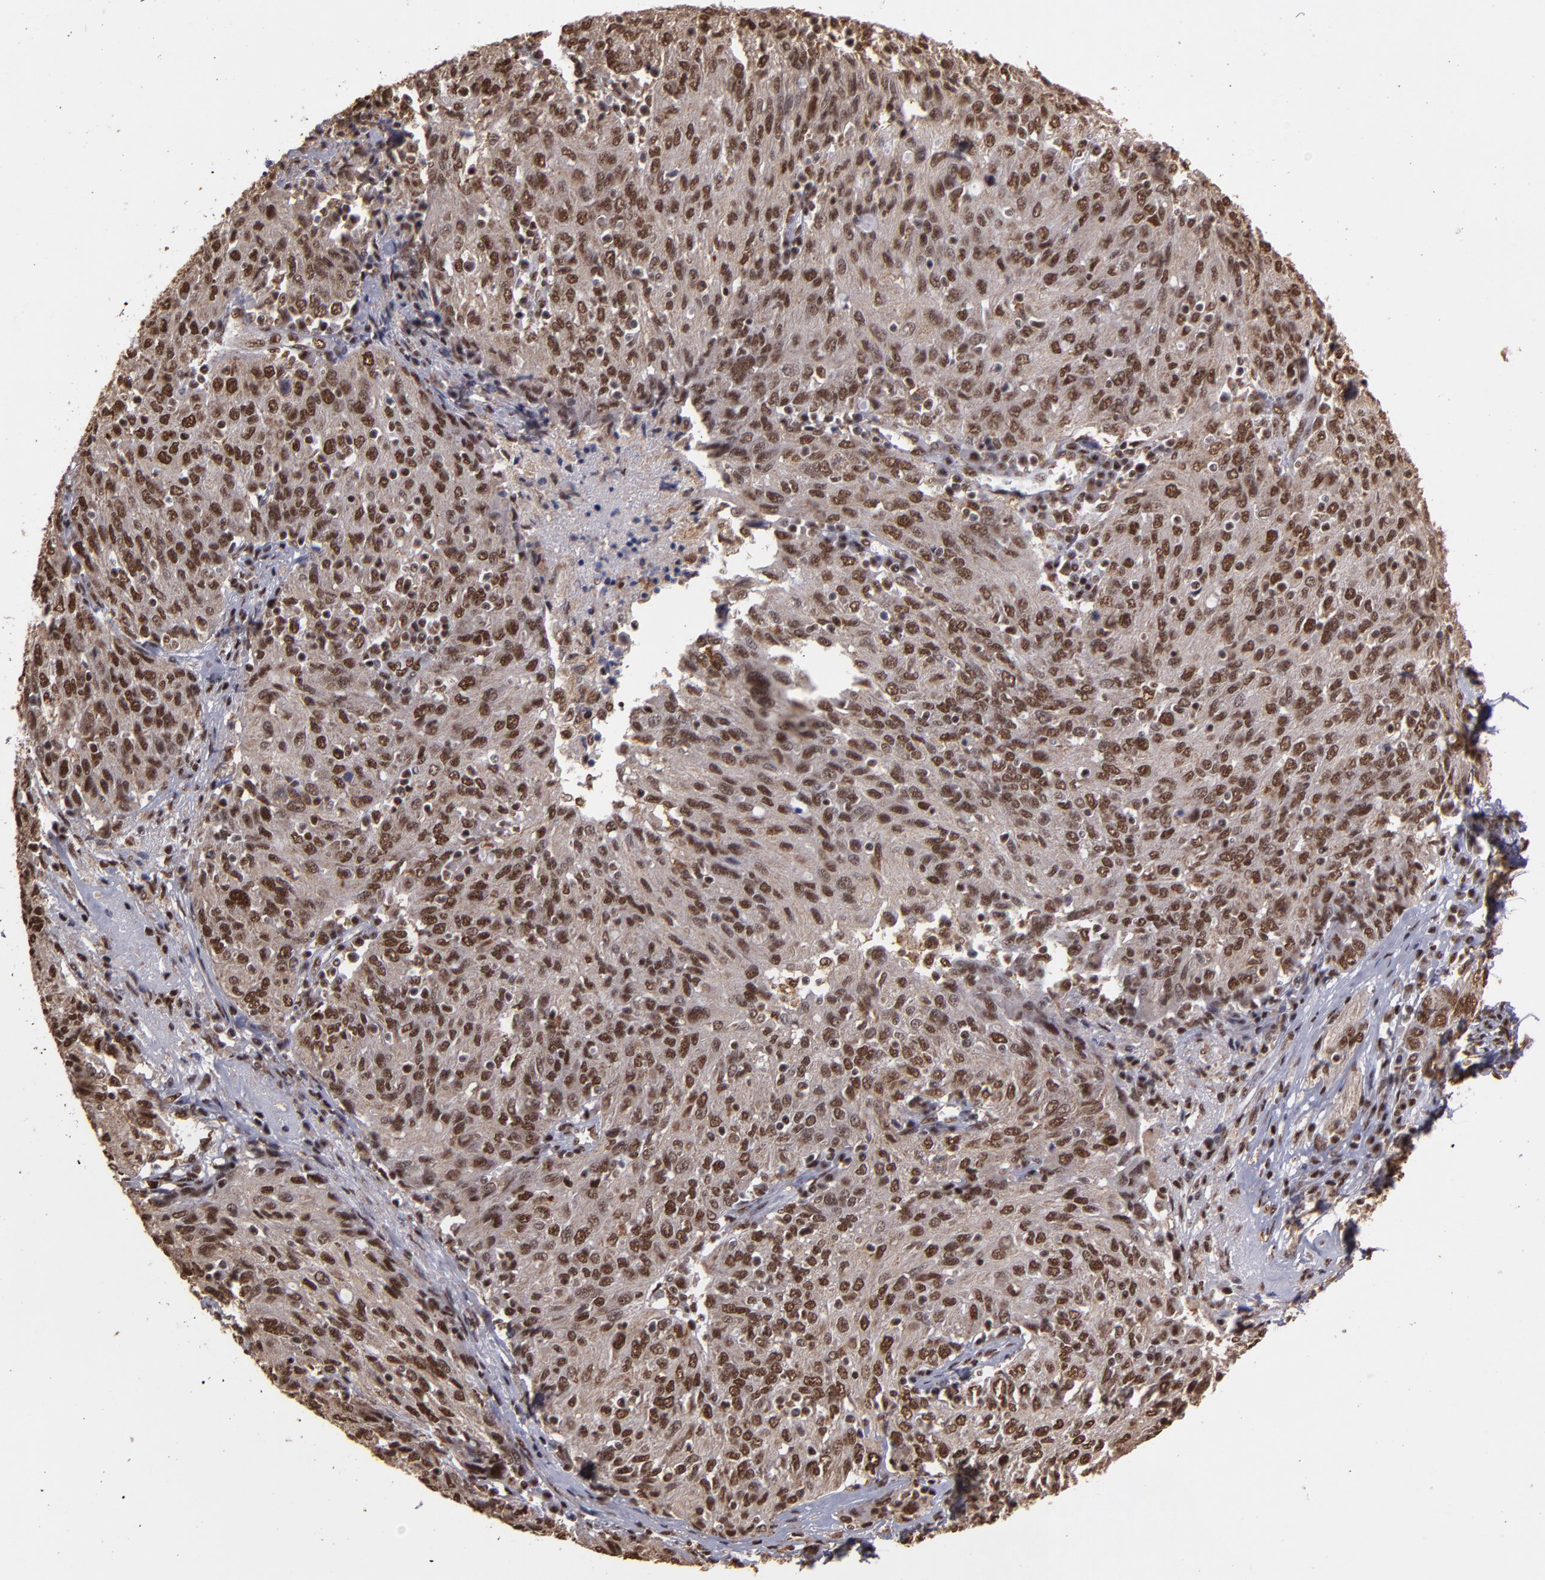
{"staining": {"intensity": "strong", "quantity": ">75%", "location": "nuclear"}, "tissue": "ovarian cancer", "cell_type": "Tumor cells", "image_type": "cancer", "snomed": [{"axis": "morphology", "description": "Carcinoma, endometroid"}, {"axis": "topography", "description": "Ovary"}], "caption": "Protein staining of endometroid carcinoma (ovarian) tissue displays strong nuclear expression in about >75% of tumor cells. (DAB IHC, brown staining for protein, blue staining for nuclei).", "gene": "SP1", "patient": {"sex": "female", "age": 50}}